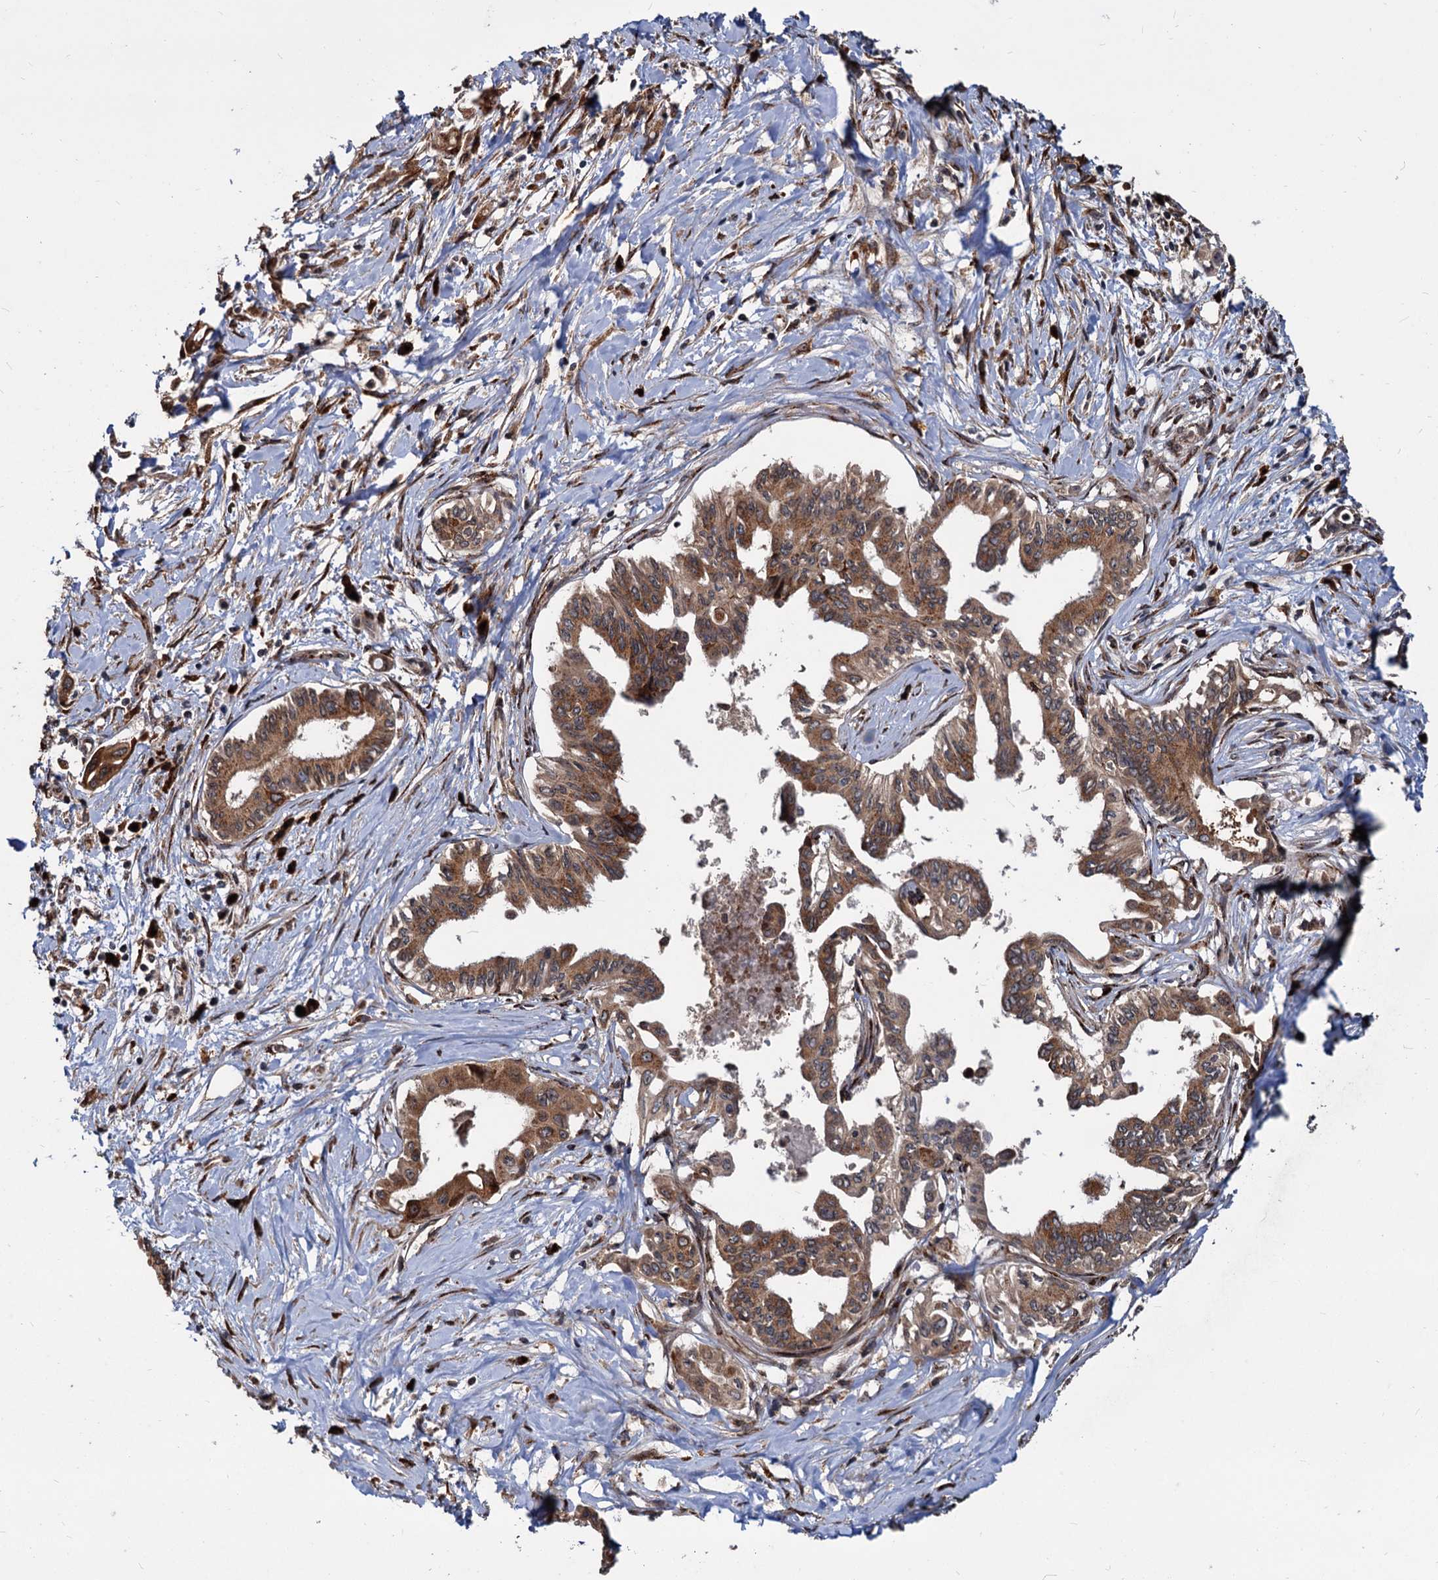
{"staining": {"intensity": "strong", "quantity": ">75%", "location": "cytoplasmic/membranous"}, "tissue": "pancreatic cancer", "cell_type": "Tumor cells", "image_type": "cancer", "snomed": [{"axis": "morphology", "description": "Adenocarcinoma, NOS"}, {"axis": "topography", "description": "Pancreas"}], "caption": "The histopathology image reveals staining of pancreatic cancer (adenocarcinoma), revealing strong cytoplasmic/membranous protein staining (brown color) within tumor cells.", "gene": "SAAL1", "patient": {"sex": "female", "age": 77}}